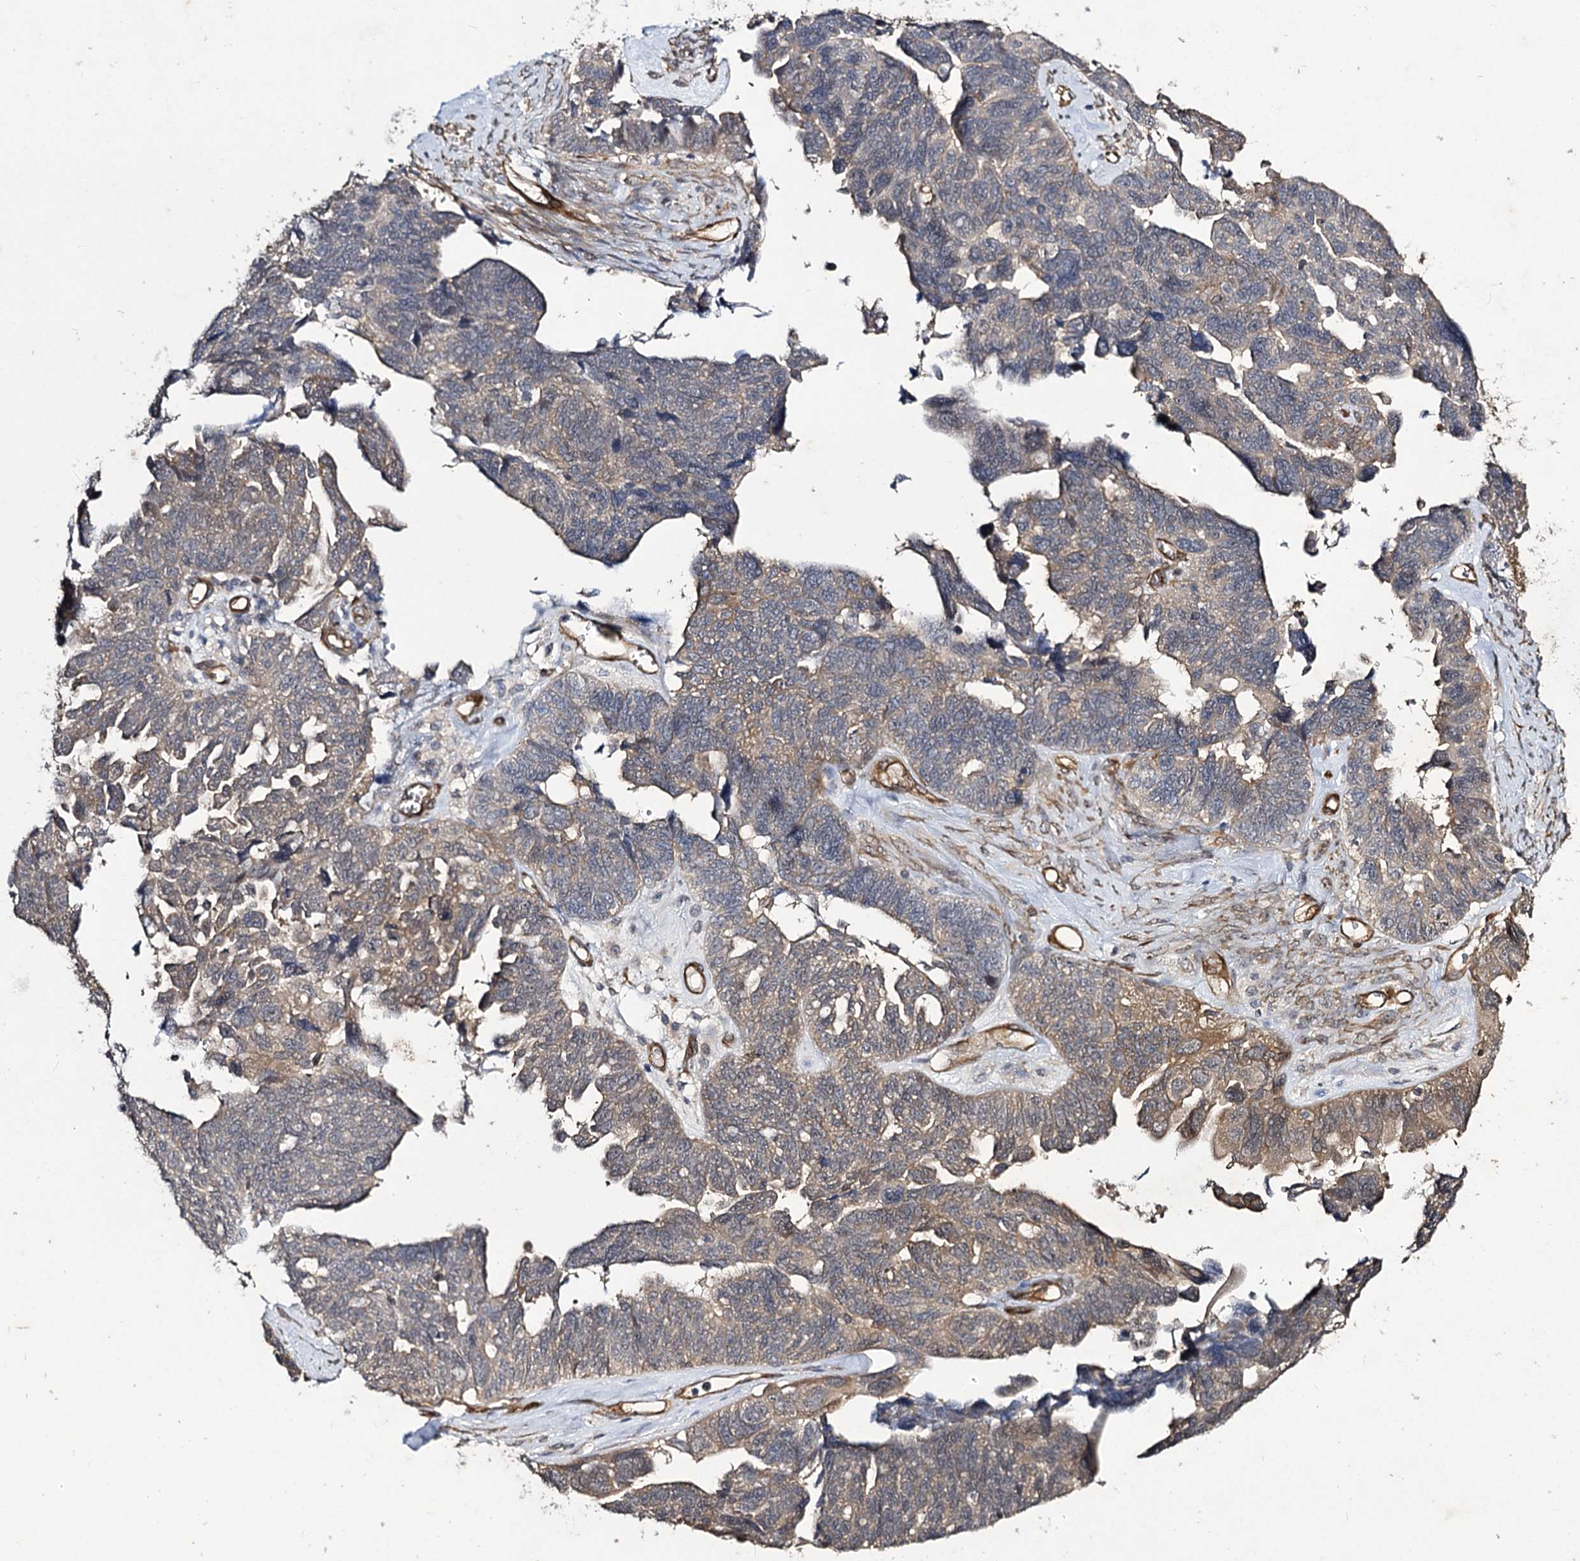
{"staining": {"intensity": "moderate", "quantity": ">75%", "location": "cytoplasmic/membranous"}, "tissue": "ovarian cancer", "cell_type": "Tumor cells", "image_type": "cancer", "snomed": [{"axis": "morphology", "description": "Cystadenocarcinoma, serous, NOS"}, {"axis": "topography", "description": "Ovary"}], "caption": "Serous cystadenocarcinoma (ovarian) was stained to show a protein in brown. There is medium levels of moderate cytoplasmic/membranous positivity in about >75% of tumor cells. Ihc stains the protein in brown and the nuclei are stained blue.", "gene": "MYO1C", "patient": {"sex": "female", "age": 79}}